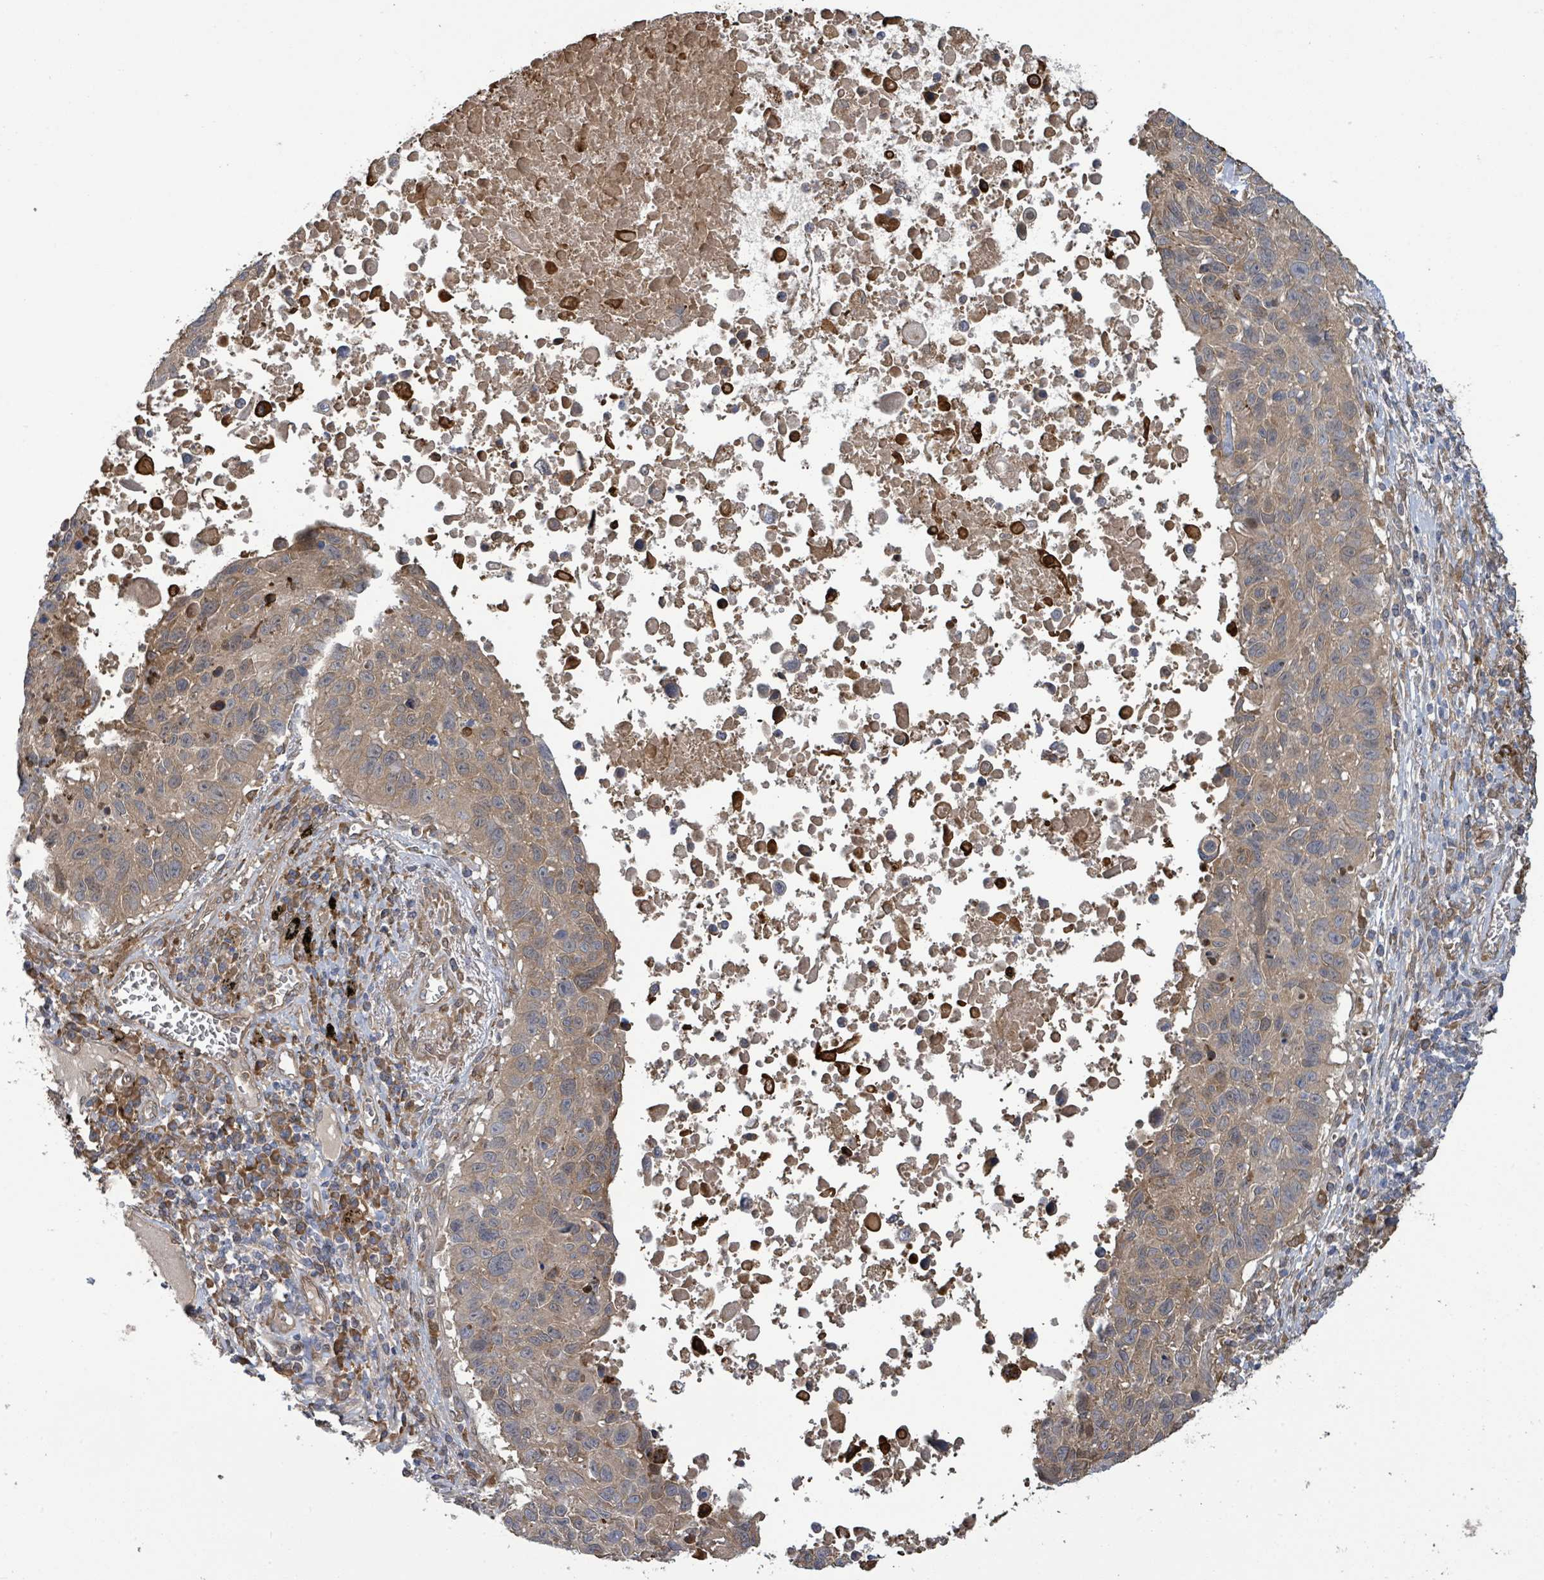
{"staining": {"intensity": "moderate", "quantity": "25%-75%", "location": "cytoplasmic/membranous"}, "tissue": "lung cancer", "cell_type": "Tumor cells", "image_type": "cancer", "snomed": [{"axis": "morphology", "description": "Squamous cell carcinoma, NOS"}, {"axis": "topography", "description": "Lung"}], "caption": "A brown stain shows moderate cytoplasmic/membranous positivity of a protein in lung squamous cell carcinoma tumor cells.", "gene": "ARPIN", "patient": {"sex": "male", "age": 66}}